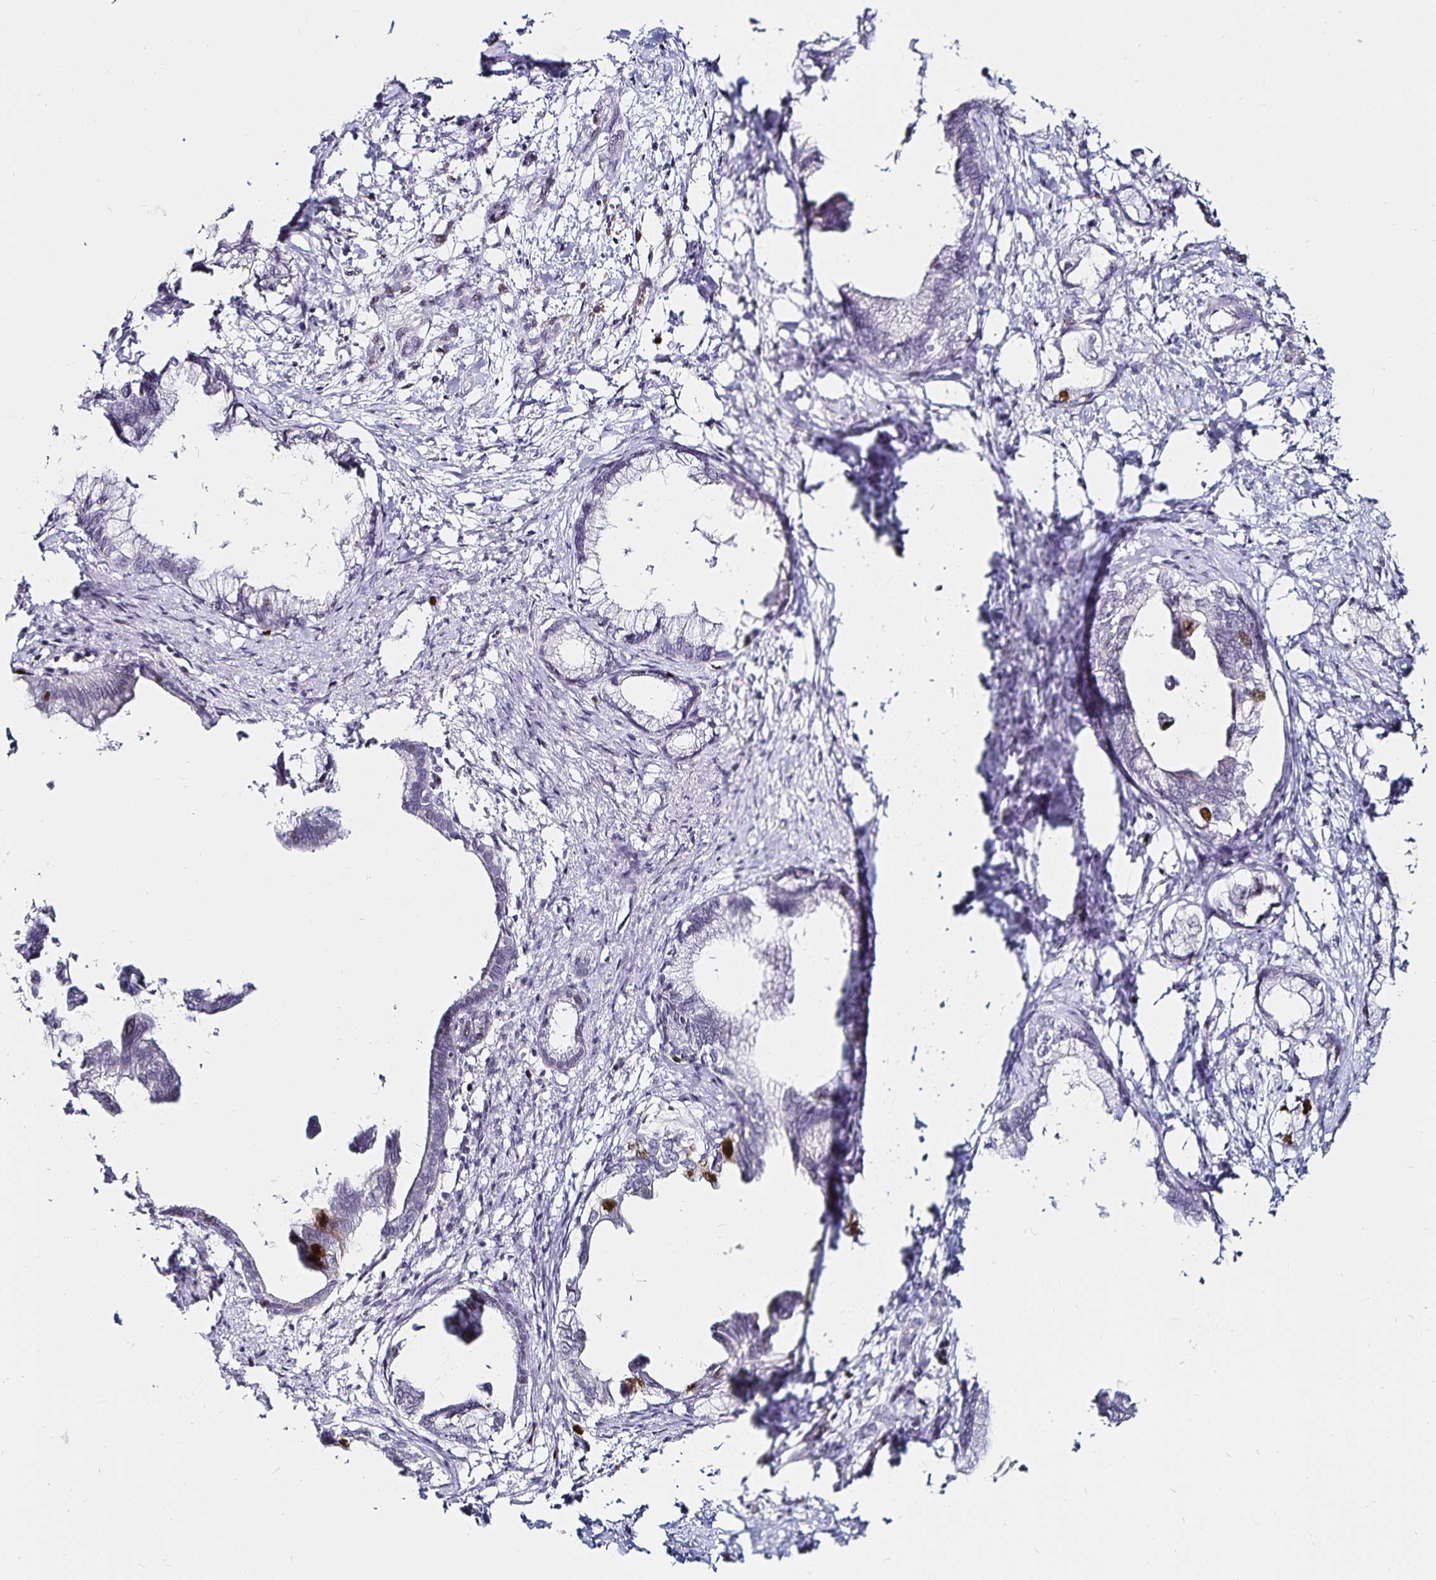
{"staining": {"intensity": "strong", "quantity": "<25%", "location": "nuclear"}, "tissue": "pancreatic cancer", "cell_type": "Tumor cells", "image_type": "cancer", "snomed": [{"axis": "morphology", "description": "Adenocarcinoma, NOS"}, {"axis": "topography", "description": "Pancreas"}], "caption": "Human pancreatic adenocarcinoma stained with a brown dye shows strong nuclear positive positivity in about <25% of tumor cells.", "gene": "ANLN", "patient": {"sex": "male", "age": 61}}